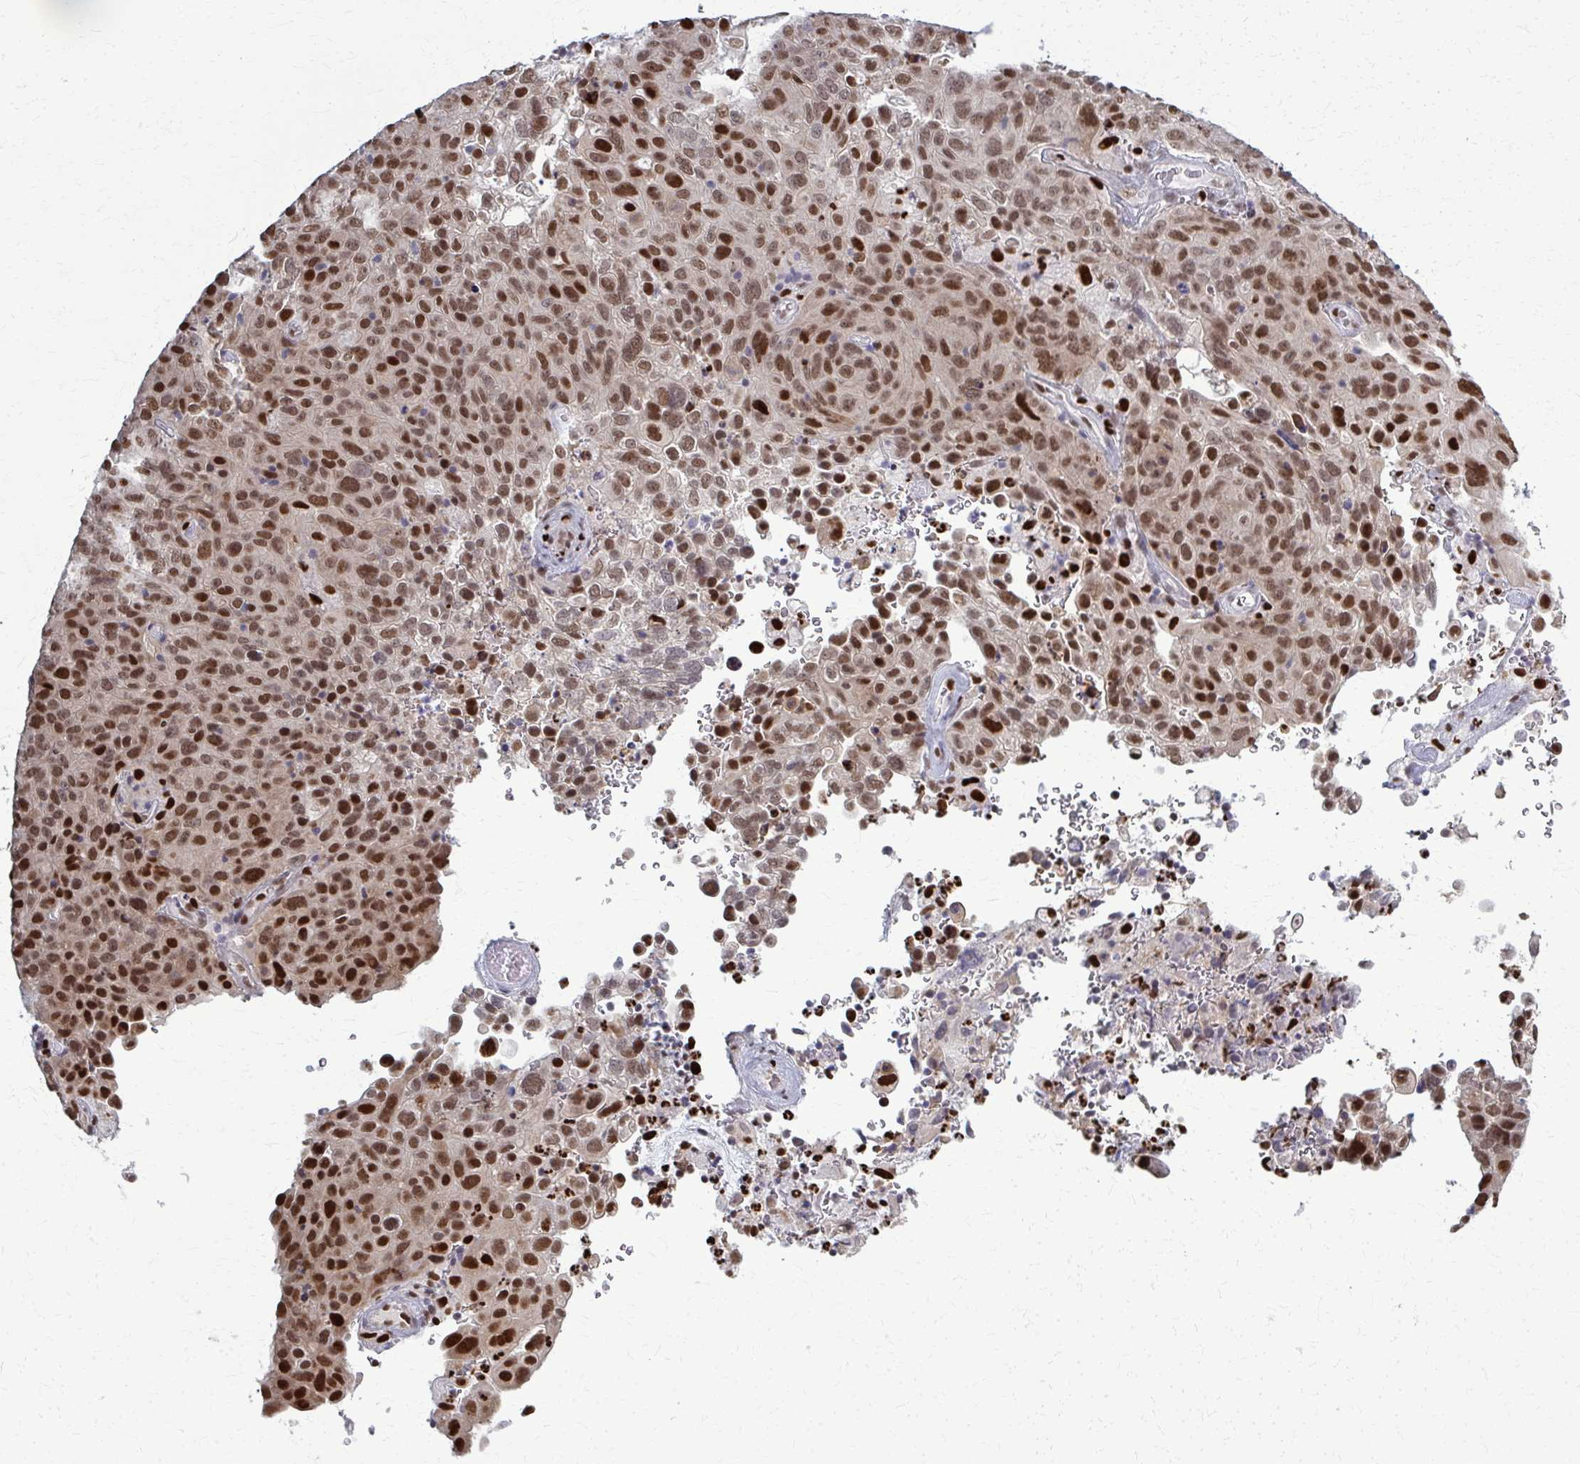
{"staining": {"intensity": "strong", "quantity": ">75%", "location": "nuclear"}, "tissue": "cervical cancer", "cell_type": "Tumor cells", "image_type": "cancer", "snomed": [{"axis": "morphology", "description": "Squamous cell carcinoma, NOS"}, {"axis": "topography", "description": "Cervix"}], "caption": "Cervical cancer (squamous cell carcinoma) was stained to show a protein in brown. There is high levels of strong nuclear expression in approximately >75% of tumor cells.", "gene": "ZNF559", "patient": {"sex": "female", "age": 44}}